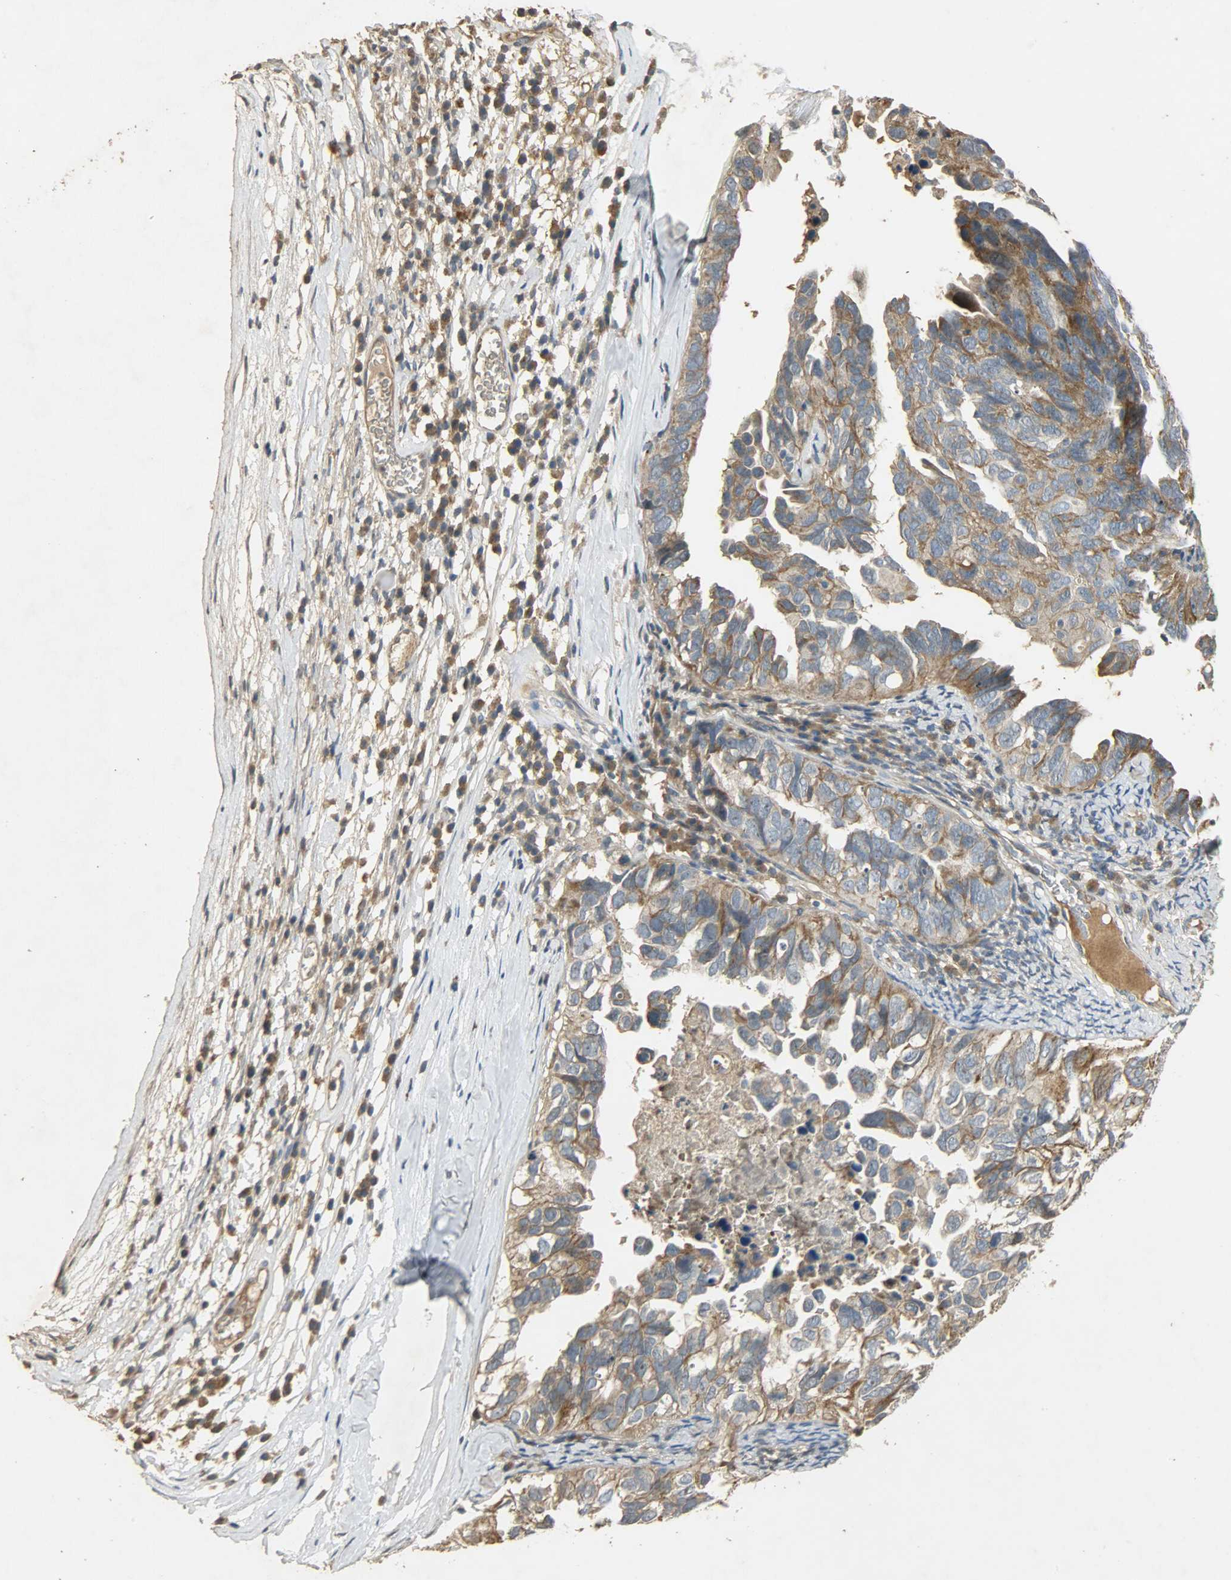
{"staining": {"intensity": "moderate", "quantity": ">75%", "location": "cytoplasmic/membranous"}, "tissue": "ovarian cancer", "cell_type": "Tumor cells", "image_type": "cancer", "snomed": [{"axis": "morphology", "description": "Cystadenocarcinoma, serous, NOS"}, {"axis": "topography", "description": "Ovary"}], "caption": "IHC micrograph of human serous cystadenocarcinoma (ovarian) stained for a protein (brown), which shows medium levels of moderate cytoplasmic/membranous staining in about >75% of tumor cells.", "gene": "ATP2B1", "patient": {"sex": "female", "age": 82}}